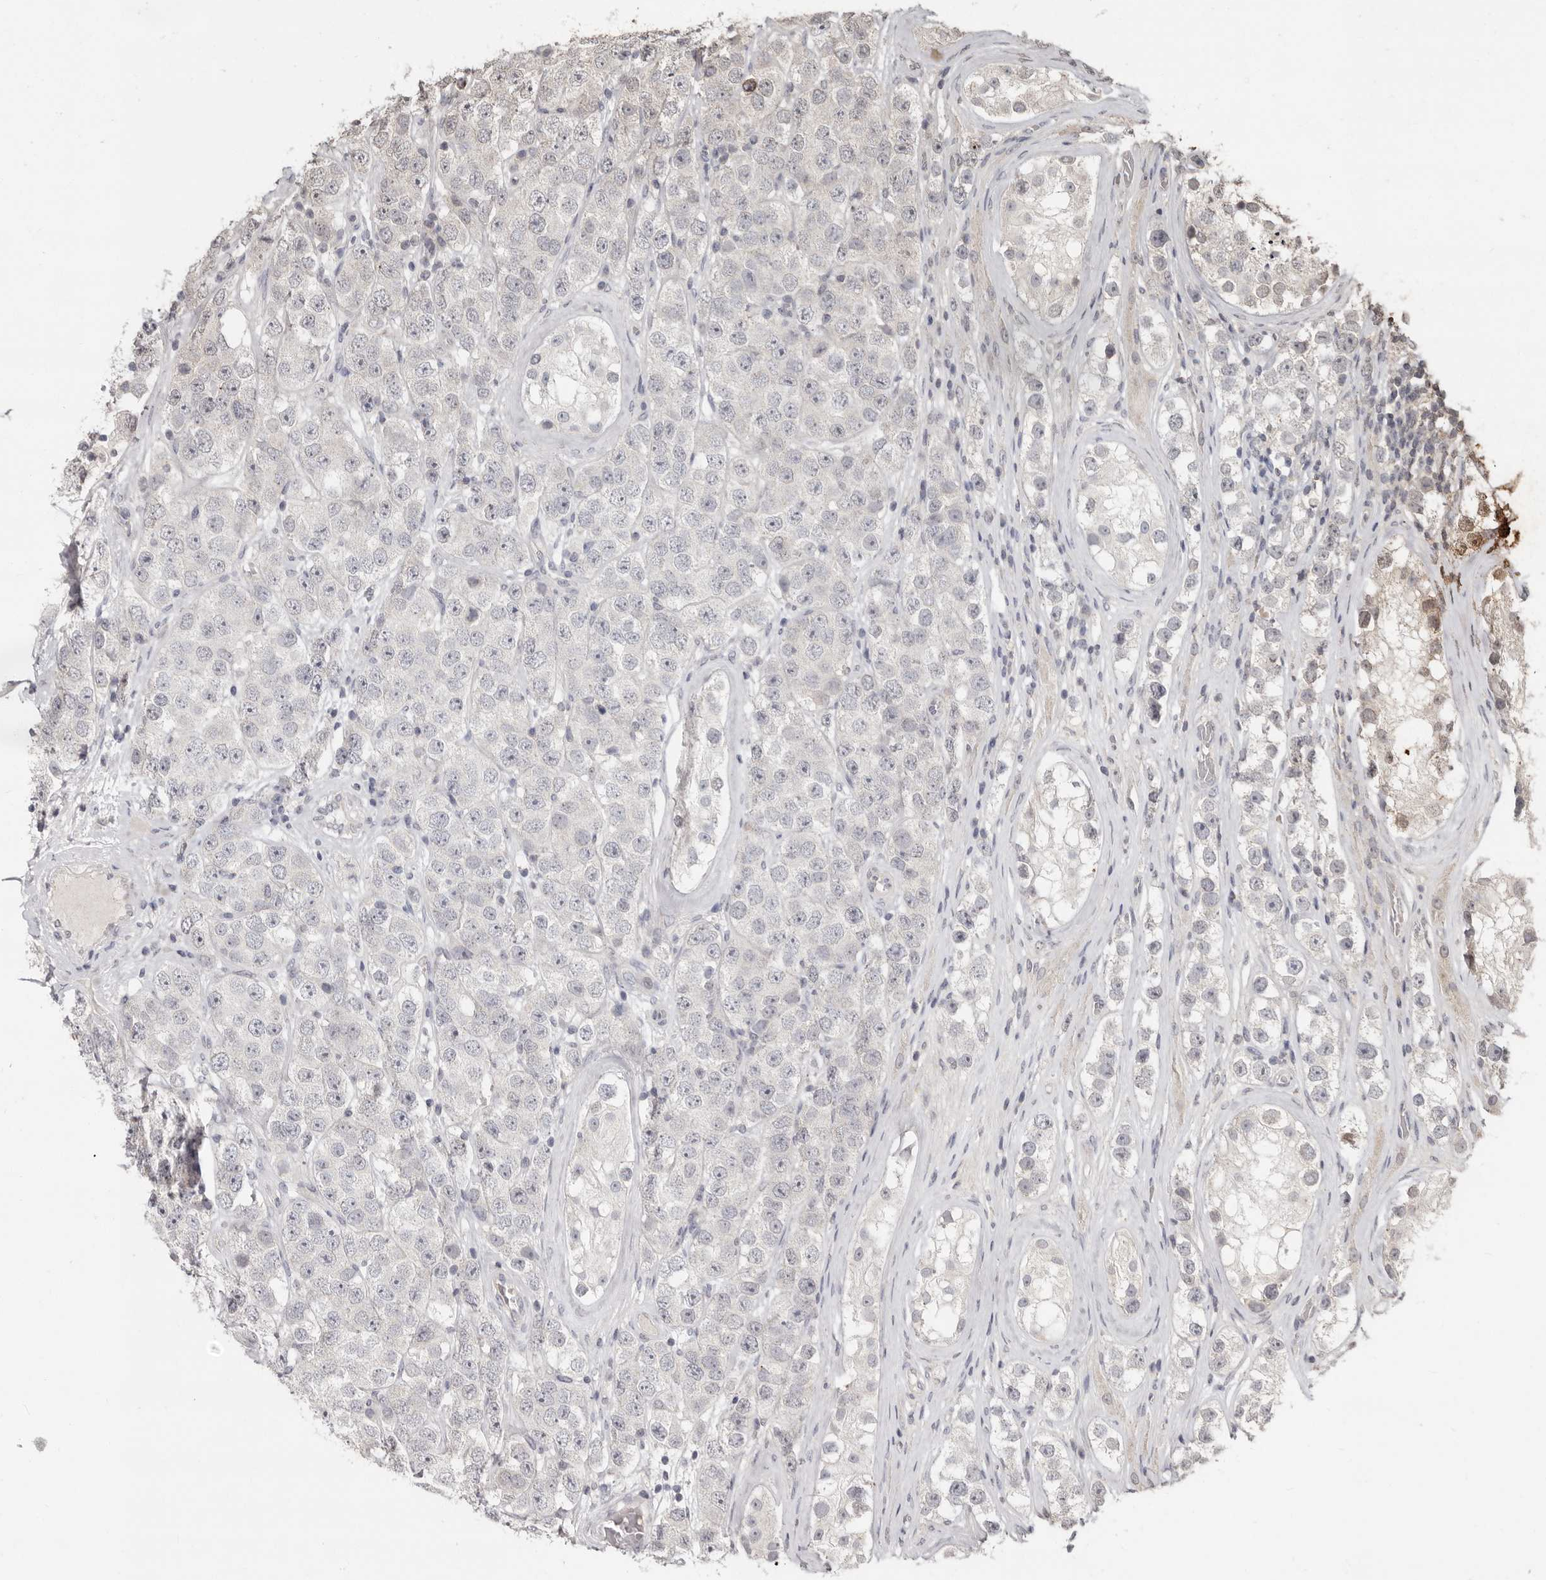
{"staining": {"intensity": "negative", "quantity": "none", "location": "none"}, "tissue": "testis cancer", "cell_type": "Tumor cells", "image_type": "cancer", "snomed": [{"axis": "morphology", "description": "Seminoma, NOS"}, {"axis": "topography", "description": "Testis"}], "caption": "Tumor cells show no significant protein expression in testis seminoma.", "gene": "LINGO2", "patient": {"sex": "male", "age": 28}}